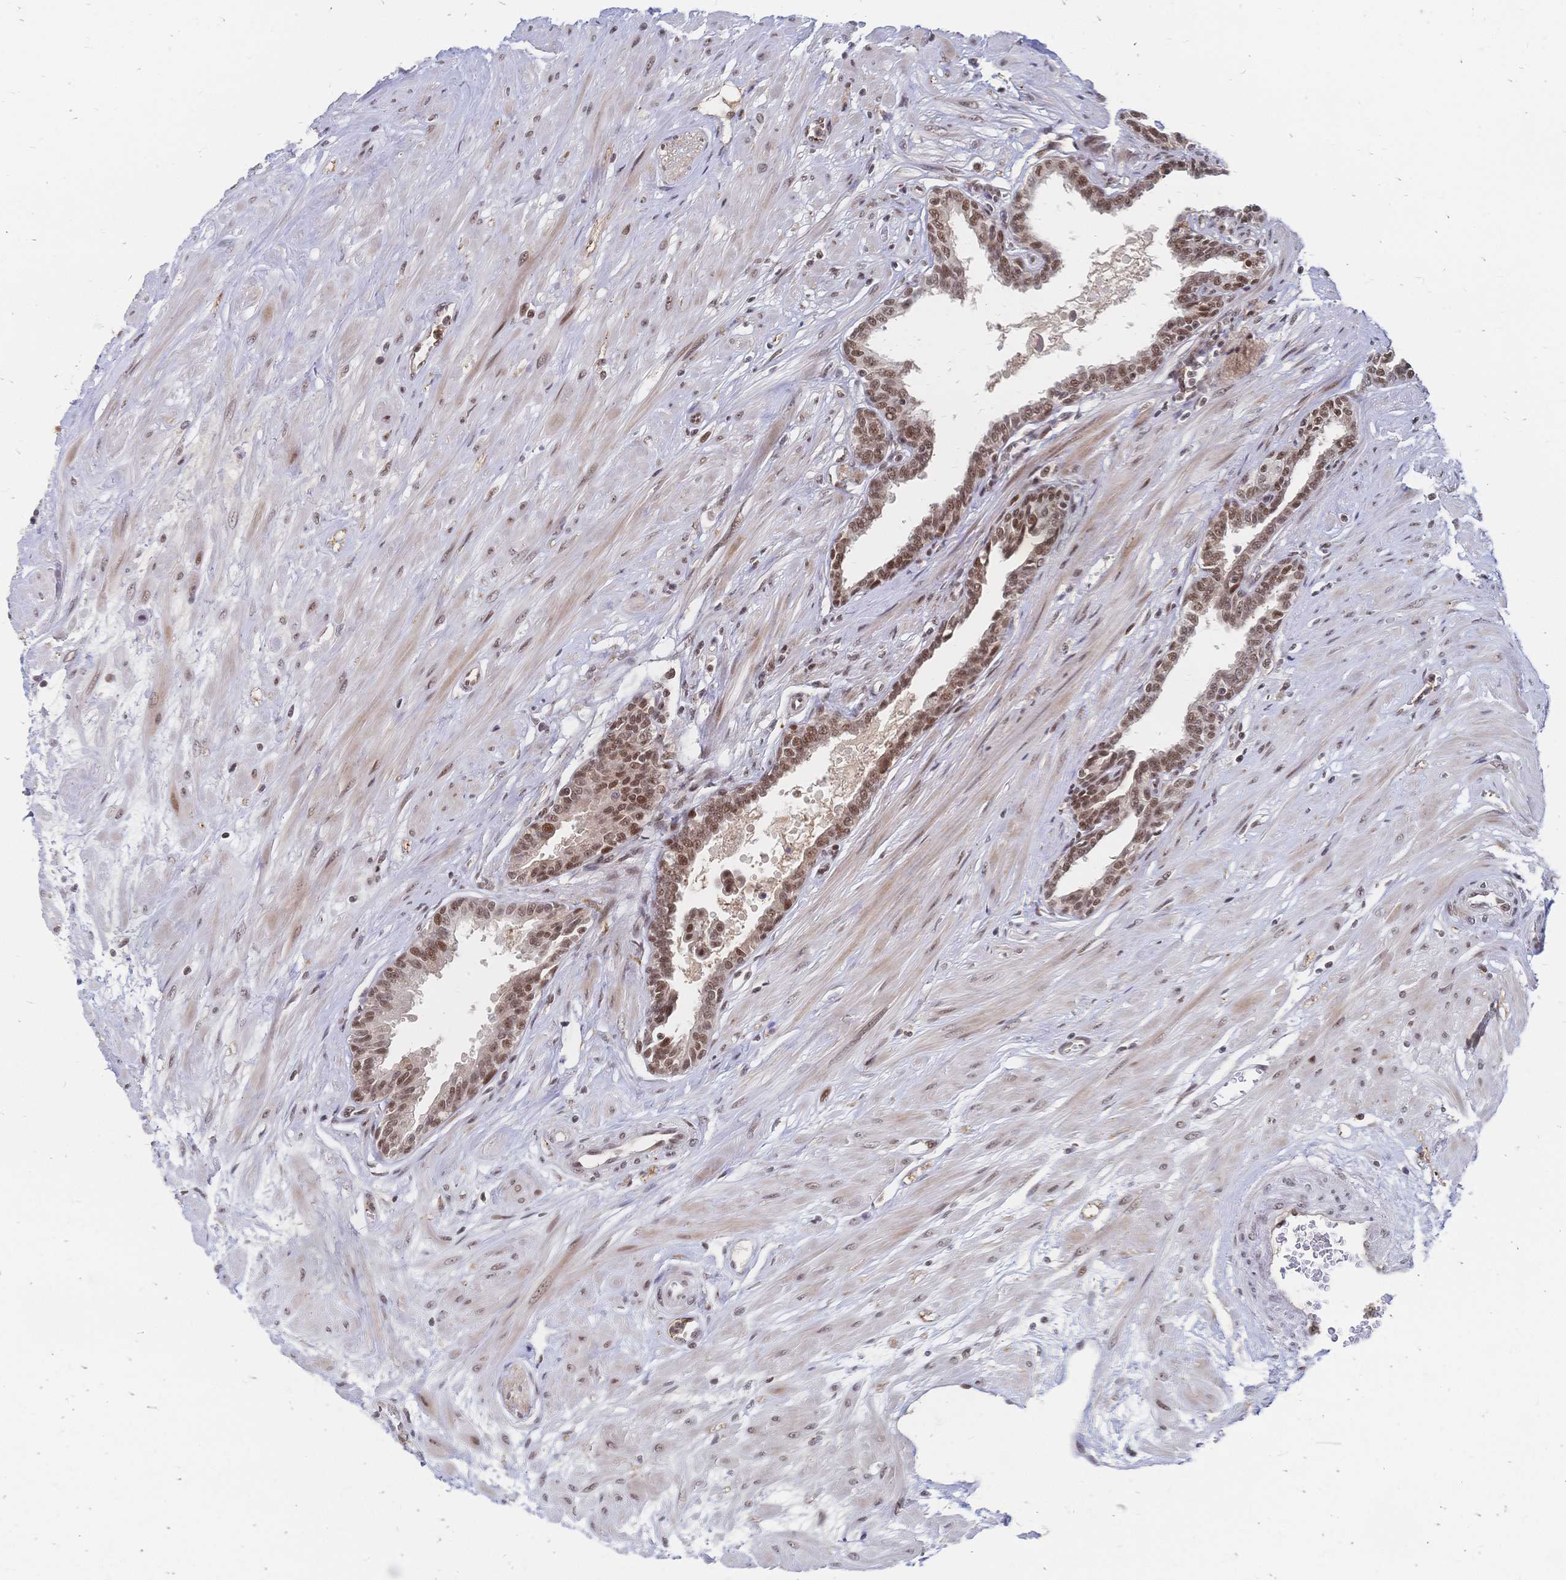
{"staining": {"intensity": "moderate", "quantity": ">75%", "location": "nuclear"}, "tissue": "seminal vesicle", "cell_type": "Glandular cells", "image_type": "normal", "snomed": [{"axis": "morphology", "description": "Normal tissue, NOS"}, {"axis": "topography", "description": "Prostate"}, {"axis": "topography", "description": "Seminal veicle"}], "caption": "This photomicrograph shows unremarkable seminal vesicle stained with IHC to label a protein in brown. The nuclear of glandular cells show moderate positivity for the protein. Nuclei are counter-stained blue.", "gene": "NELFA", "patient": {"sex": "male", "age": 60}}